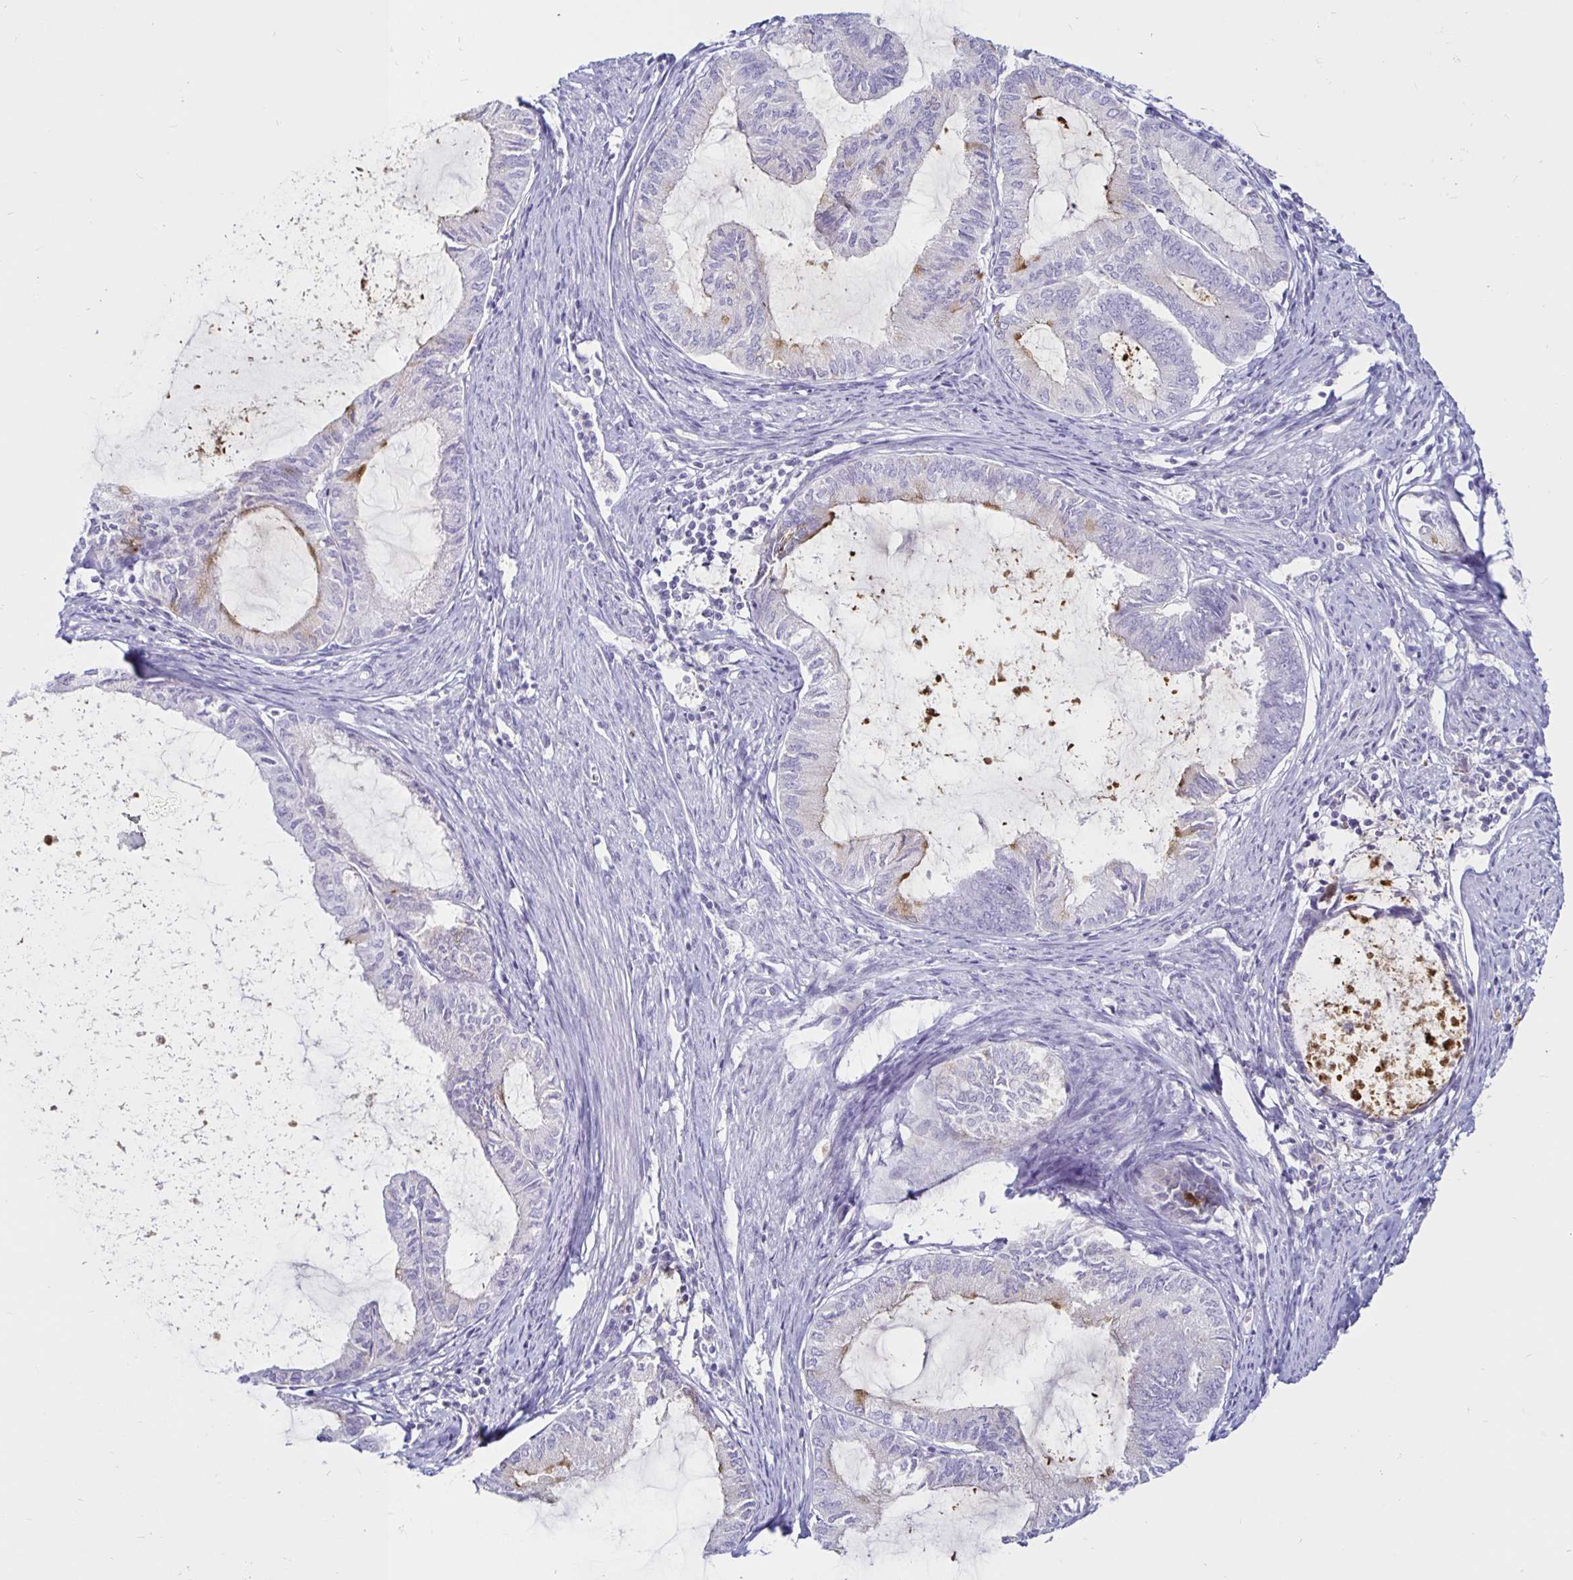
{"staining": {"intensity": "weak", "quantity": "<25%", "location": "cytoplasmic/membranous"}, "tissue": "endometrial cancer", "cell_type": "Tumor cells", "image_type": "cancer", "snomed": [{"axis": "morphology", "description": "Adenocarcinoma, NOS"}, {"axis": "topography", "description": "Endometrium"}], "caption": "IHC histopathology image of neoplastic tissue: endometrial cancer stained with DAB shows no significant protein expression in tumor cells.", "gene": "TIMP1", "patient": {"sex": "female", "age": 86}}